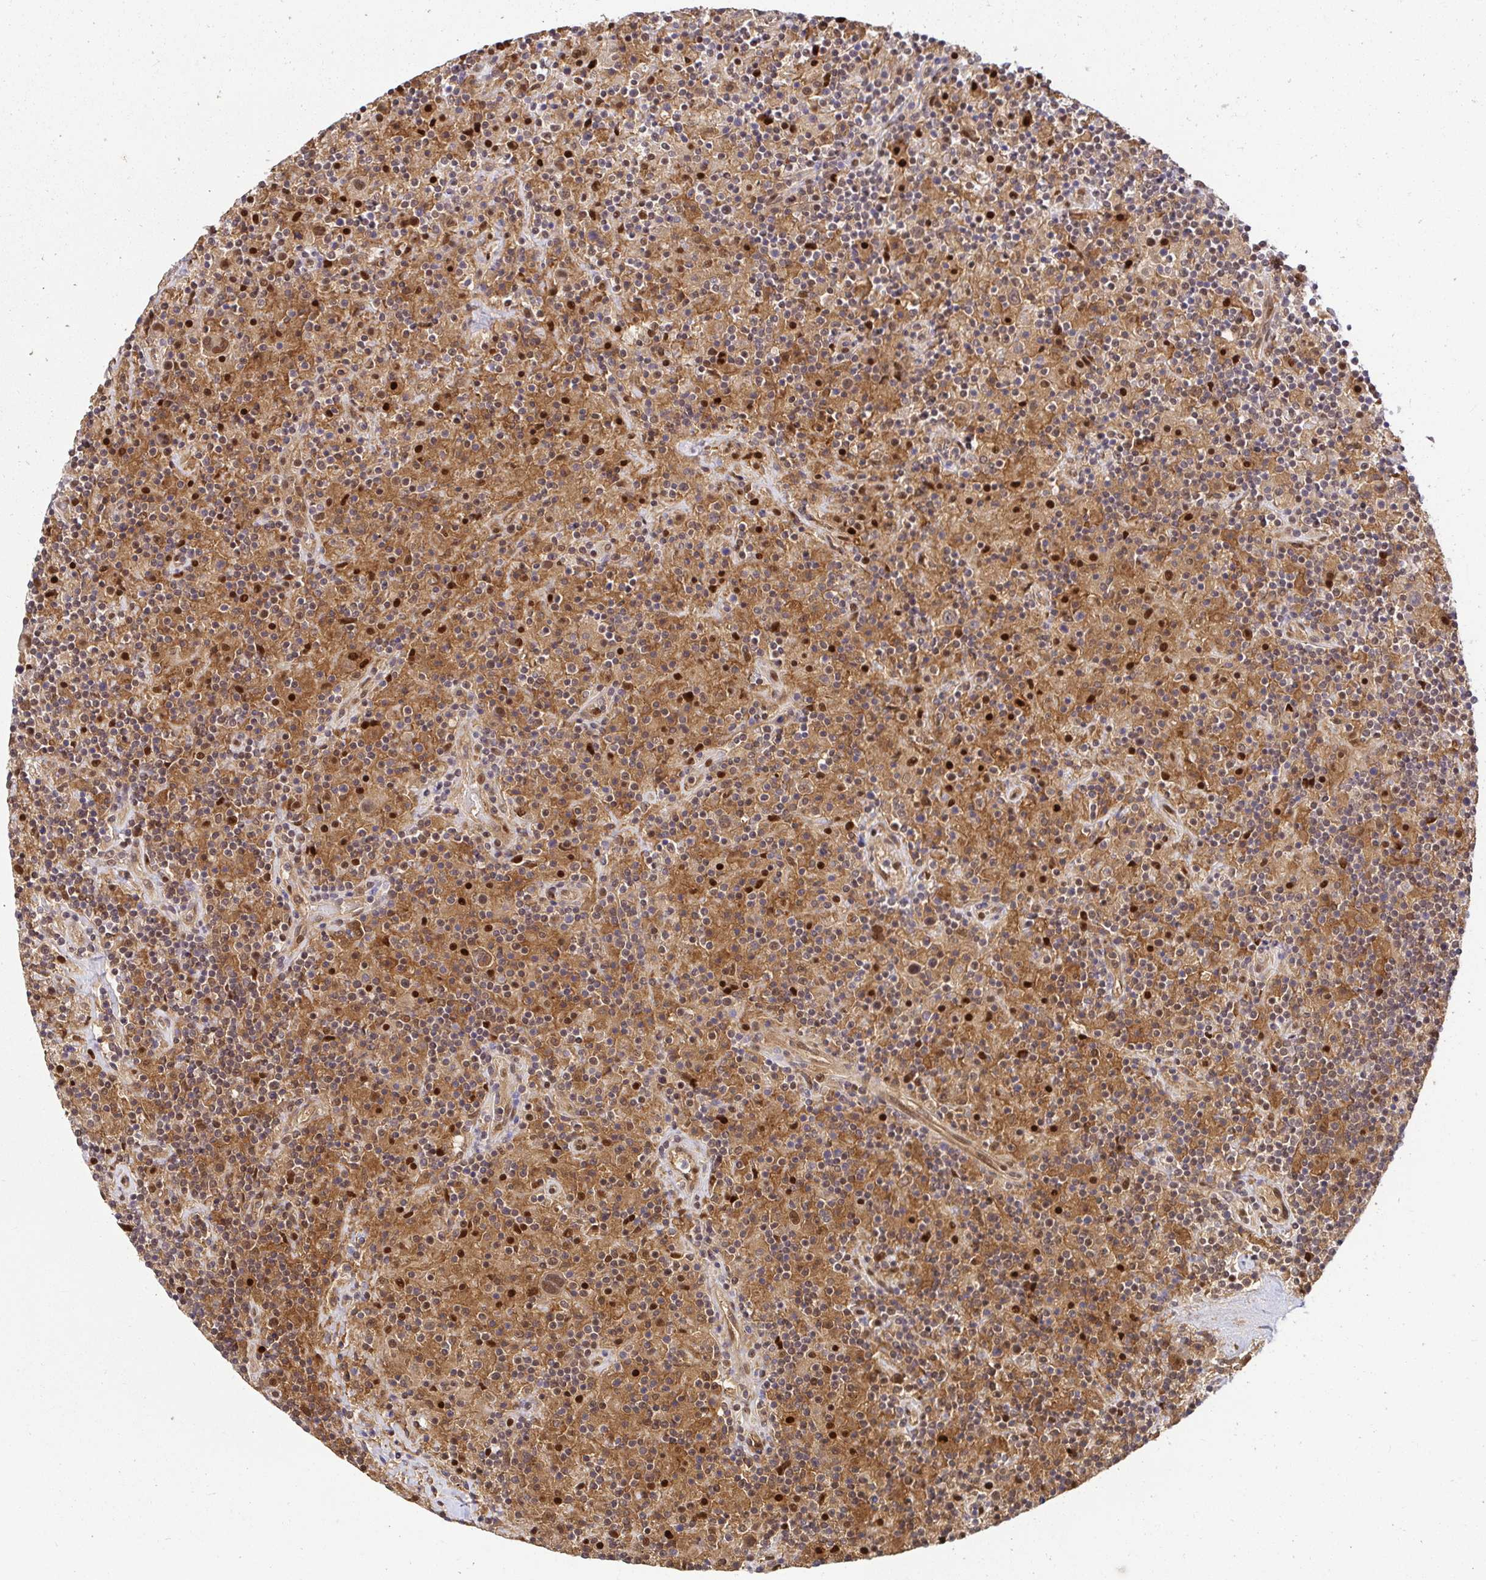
{"staining": {"intensity": "moderate", "quantity": ">75%", "location": "cytoplasmic/membranous,nuclear"}, "tissue": "lymphoma", "cell_type": "Tumor cells", "image_type": "cancer", "snomed": [{"axis": "morphology", "description": "Hodgkin's disease, NOS"}, {"axis": "topography", "description": "Lymph node"}], "caption": "Protein staining demonstrates moderate cytoplasmic/membranous and nuclear staining in approximately >75% of tumor cells in lymphoma. (DAB (3,3'-diaminobenzidine) = brown stain, brightfield microscopy at high magnification).", "gene": "PSMA4", "patient": {"sex": "male", "age": 70}}